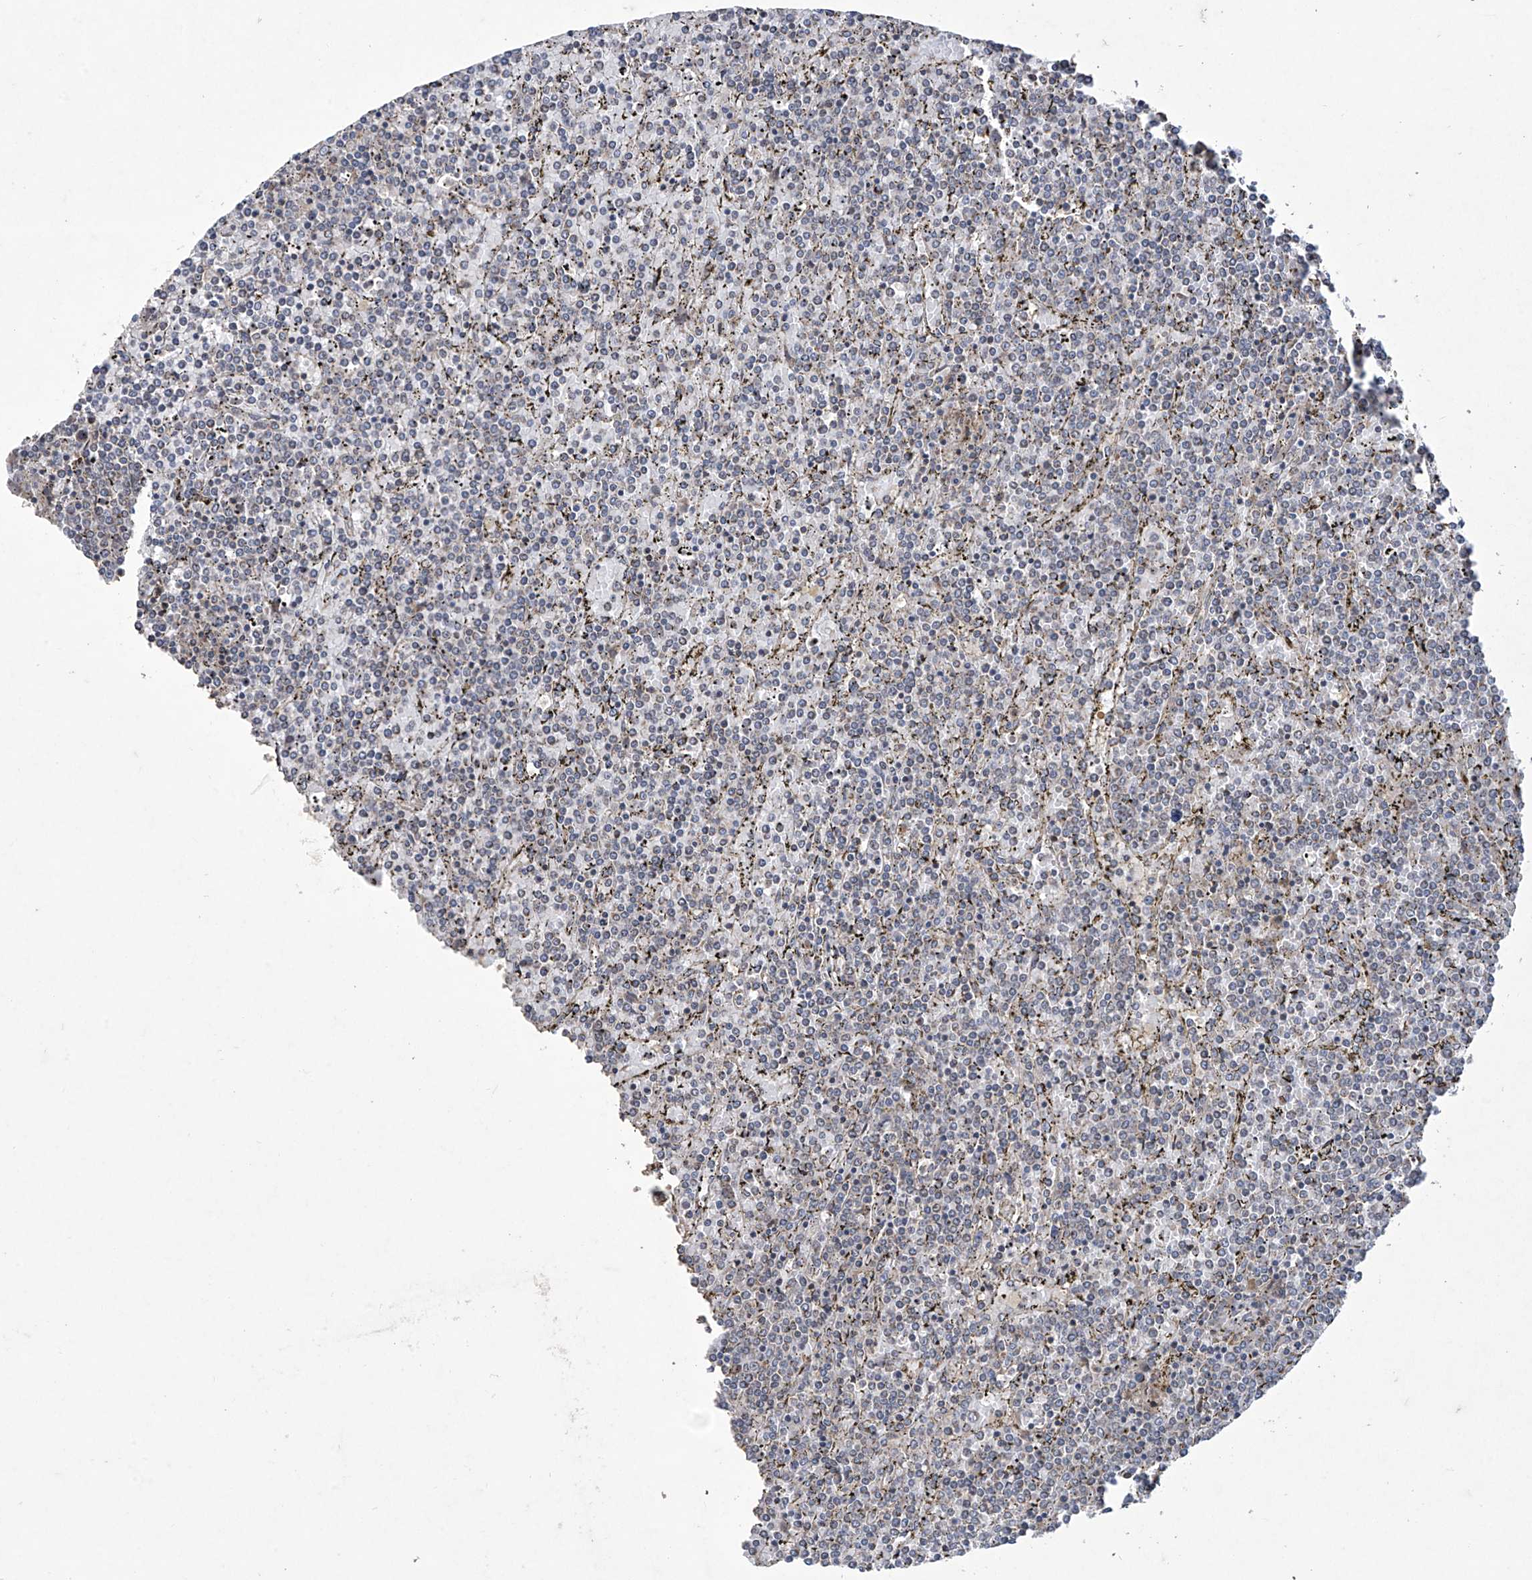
{"staining": {"intensity": "negative", "quantity": "none", "location": "none"}, "tissue": "lymphoma", "cell_type": "Tumor cells", "image_type": "cancer", "snomed": [{"axis": "morphology", "description": "Malignant lymphoma, non-Hodgkin's type, Low grade"}, {"axis": "topography", "description": "Spleen"}], "caption": "Tumor cells show no significant expression in malignant lymphoma, non-Hodgkin's type (low-grade). Nuclei are stained in blue.", "gene": "TRIM60", "patient": {"sex": "female", "age": 19}}